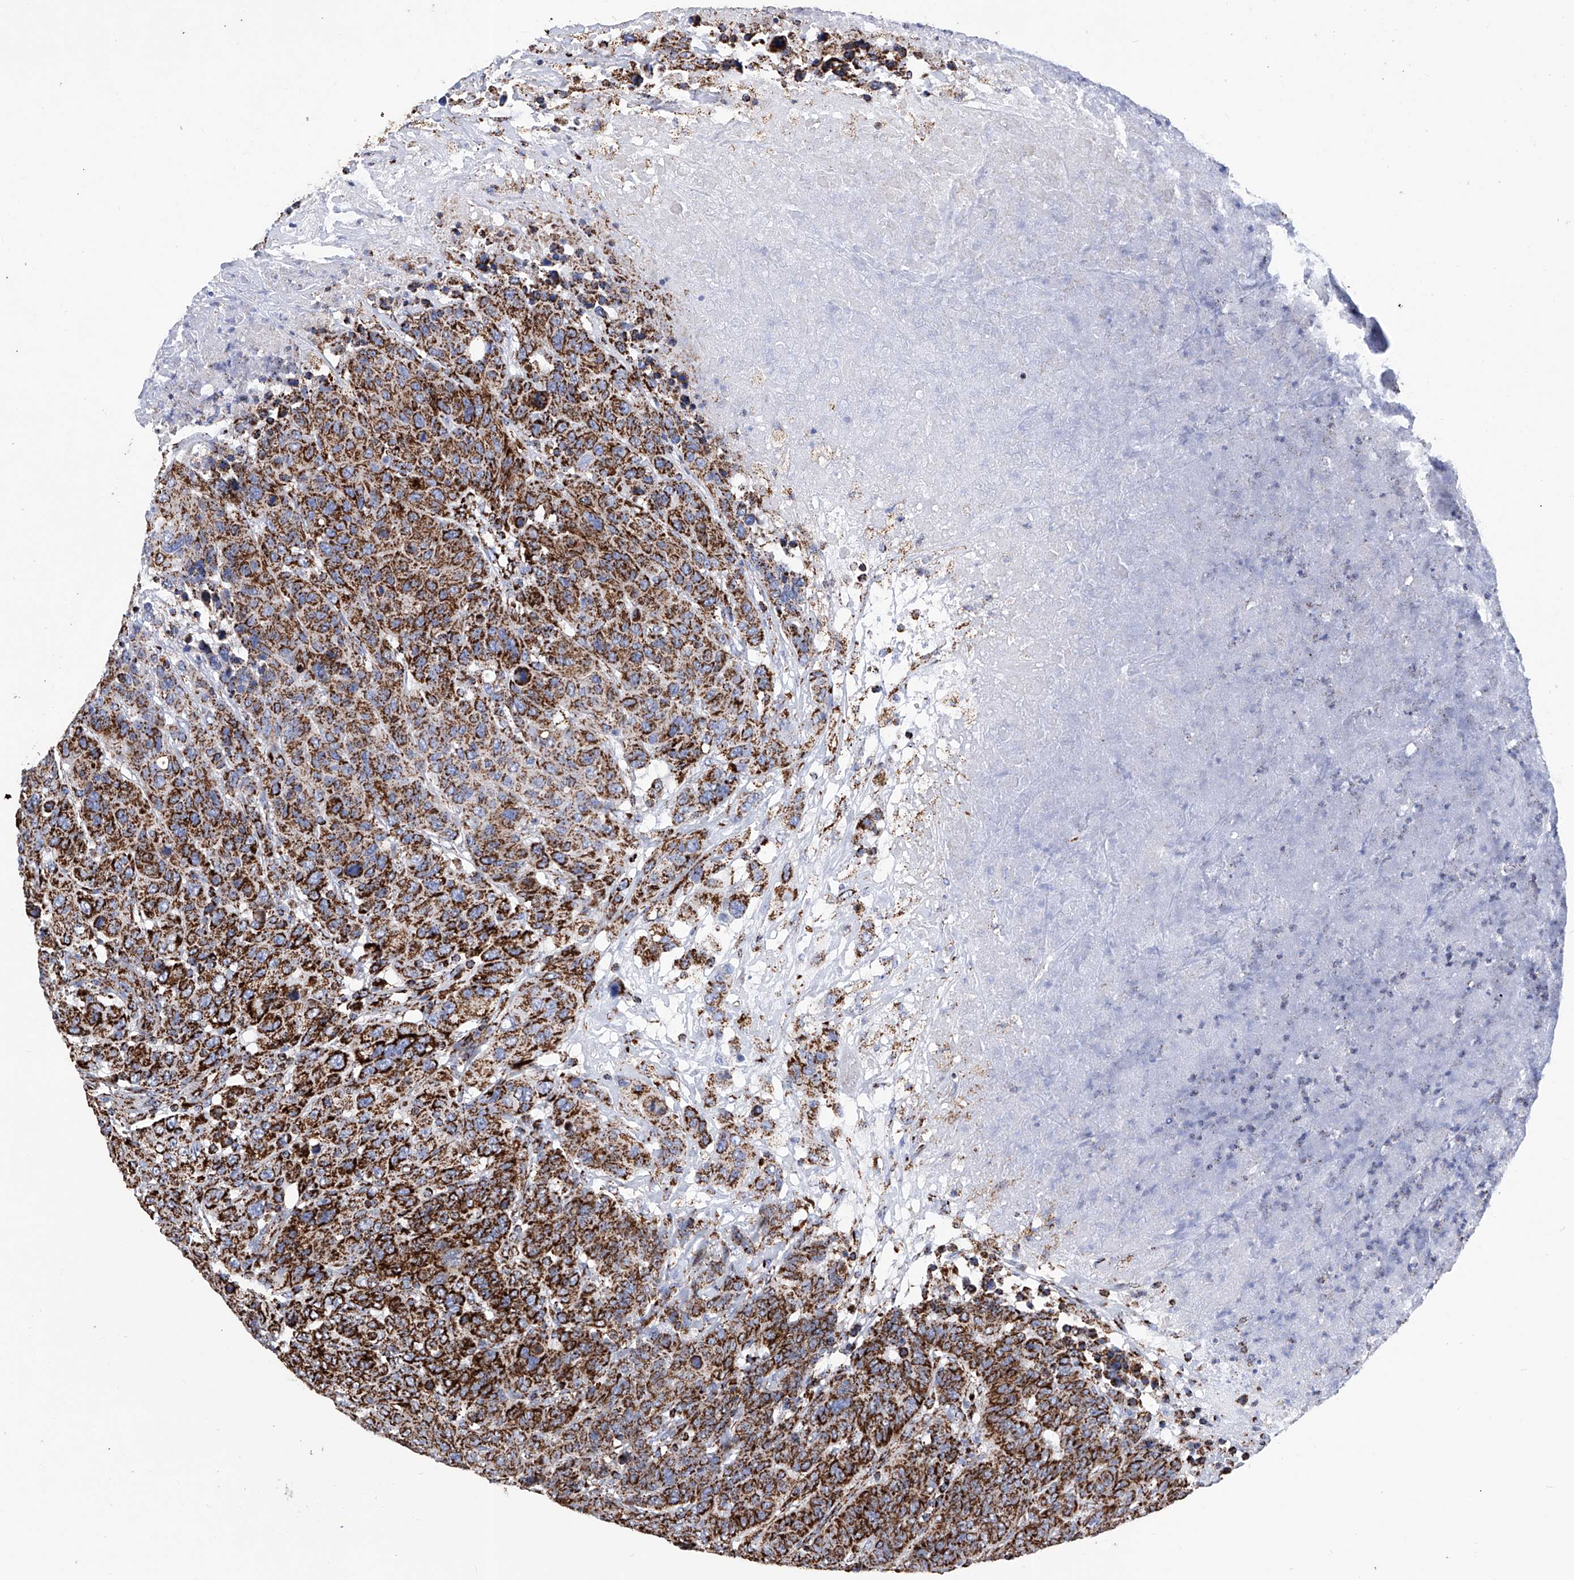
{"staining": {"intensity": "strong", "quantity": ">75%", "location": "cytoplasmic/membranous"}, "tissue": "breast cancer", "cell_type": "Tumor cells", "image_type": "cancer", "snomed": [{"axis": "morphology", "description": "Duct carcinoma"}, {"axis": "topography", "description": "Breast"}], "caption": "This histopathology image exhibits invasive ductal carcinoma (breast) stained with immunohistochemistry (IHC) to label a protein in brown. The cytoplasmic/membranous of tumor cells show strong positivity for the protein. Nuclei are counter-stained blue.", "gene": "ATP5PF", "patient": {"sex": "female", "age": 37}}